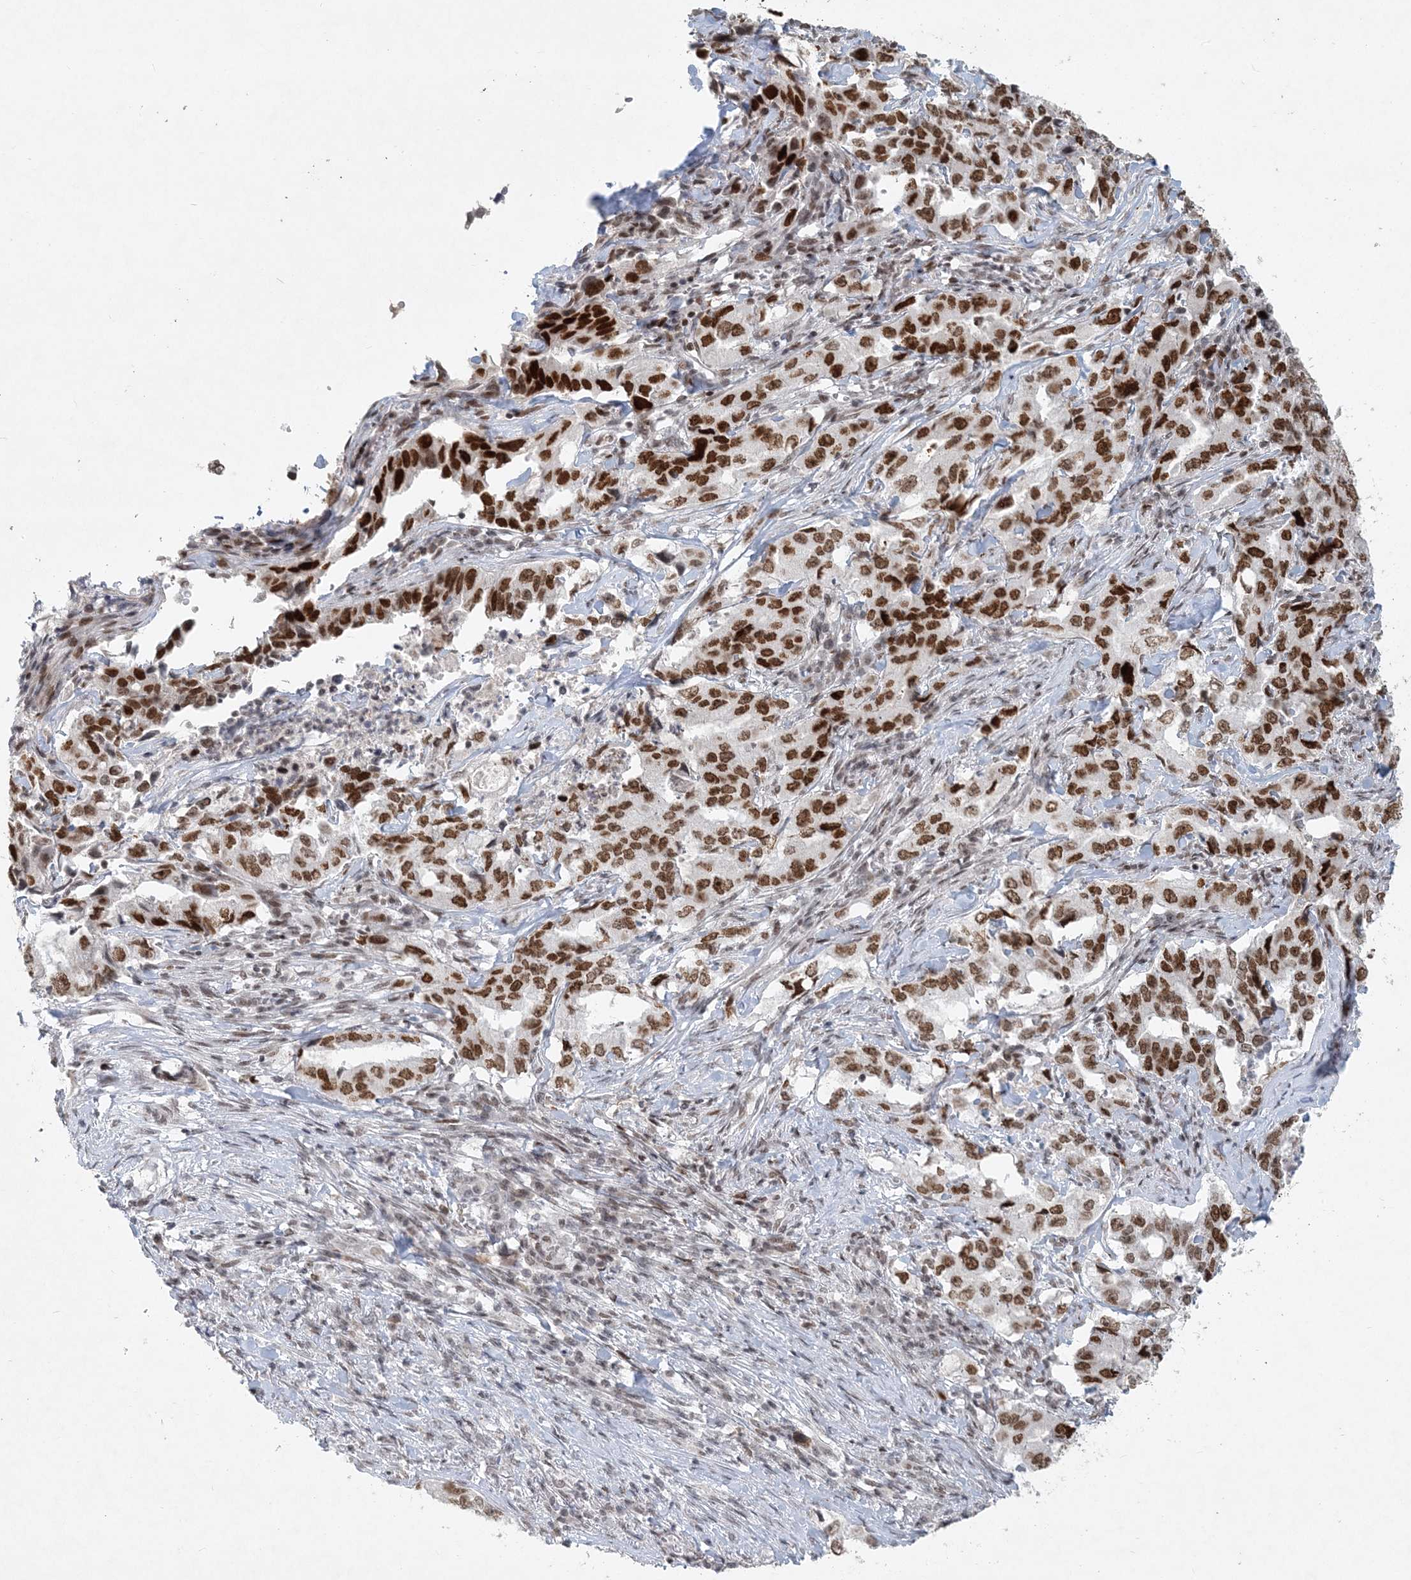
{"staining": {"intensity": "strong", "quantity": ">75%", "location": "nuclear"}, "tissue": "lung cancer", "cell_type": "Tumor cells", "image_type": "cancer", "snomed": [{"axis": "morphology", "description": "Adenocarcinoma, NOS"}, {"axis": "topography", "description": "Lung"}], "caption": "Strong nuclear protein expression is seen in approximately >75% of tumor cells in lung adenocarcinoma.", "gene": "BAZ1B", "patient": {"sex": "female", "age": 51}}